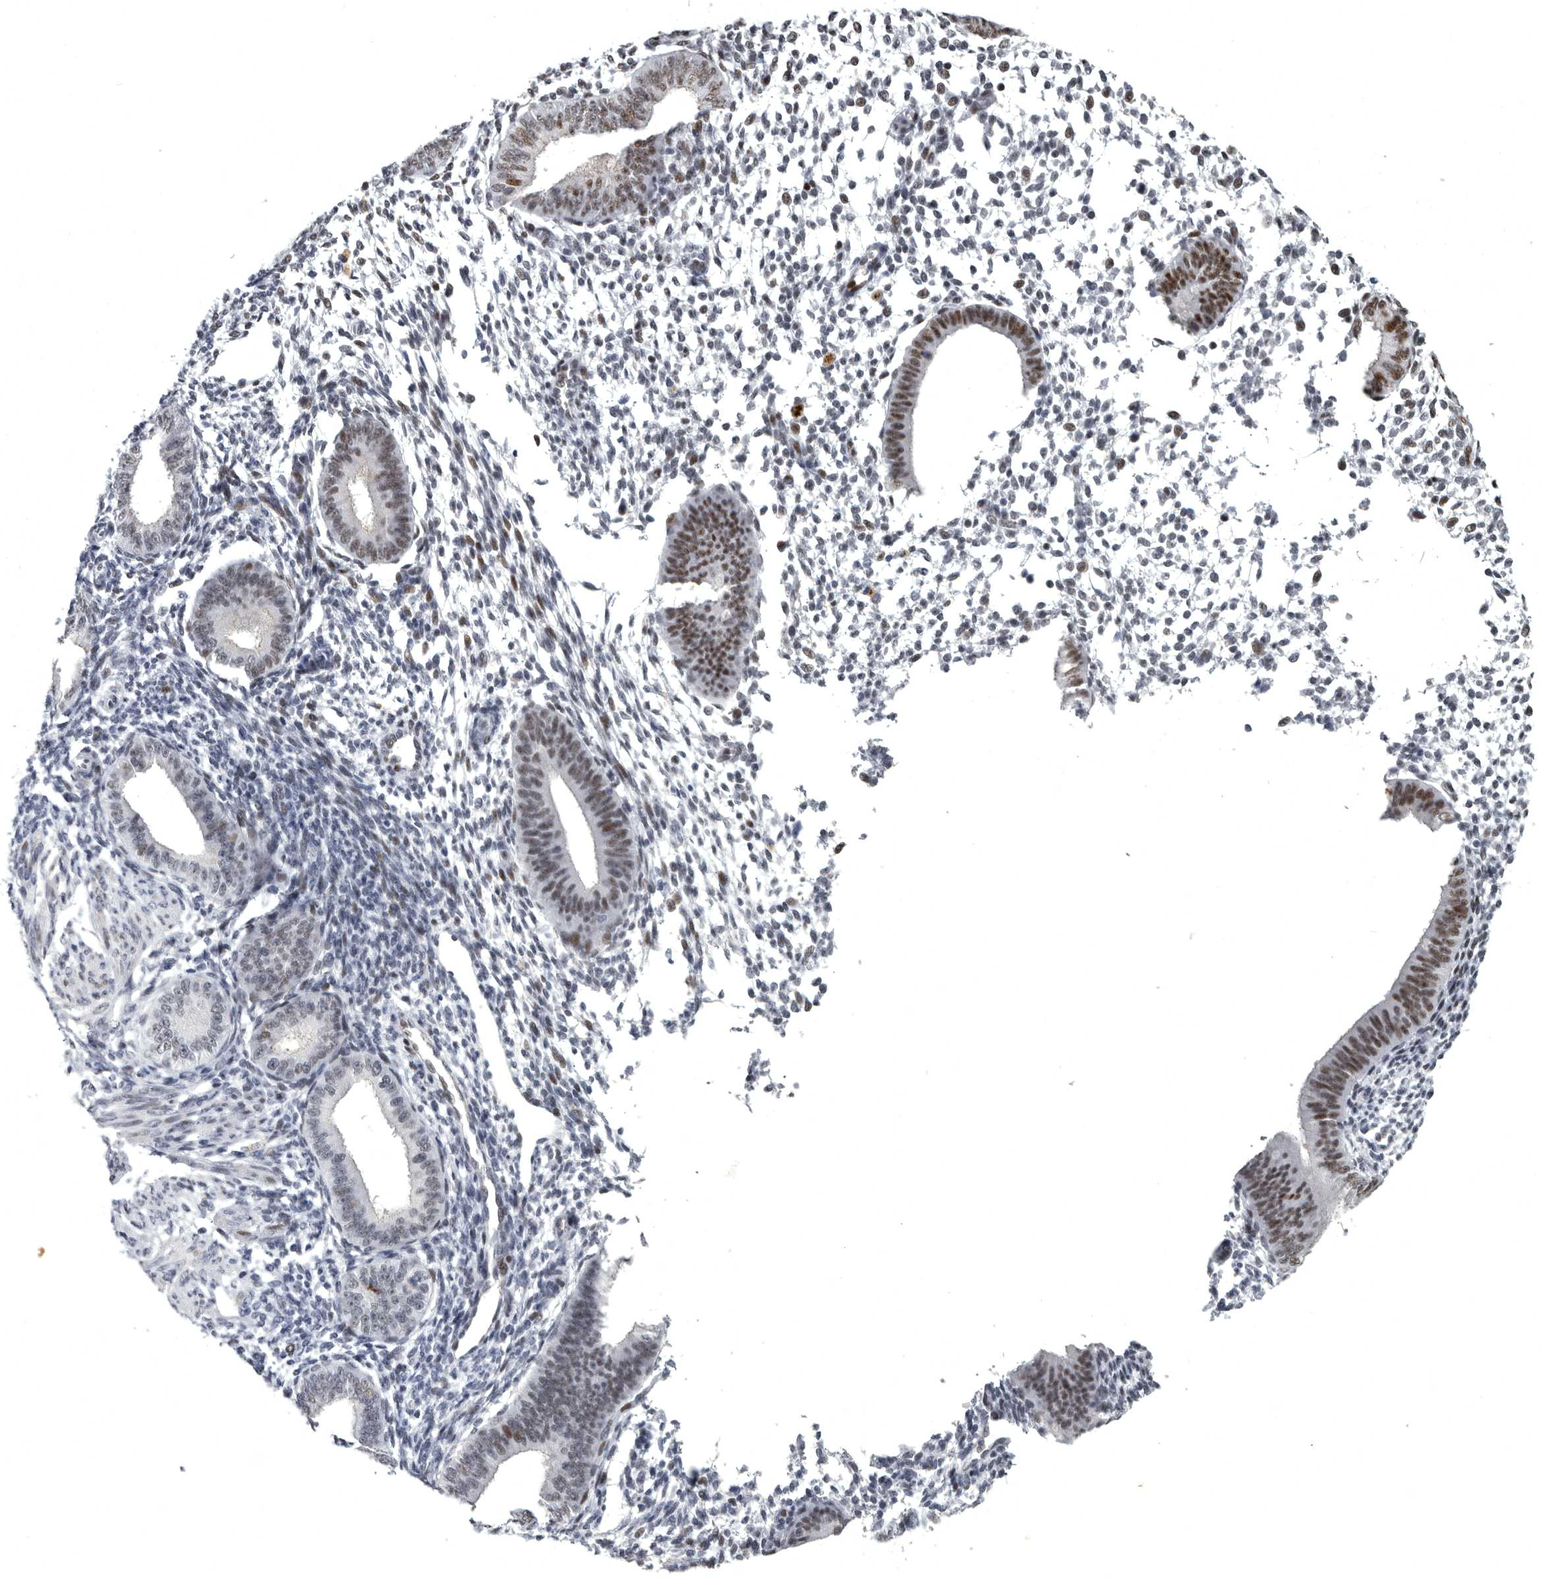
{"staining": {"intensity": "weak", "quantity": "<25%", "location": "nuclear"}, "tissue": "endometrium", "cell_type": "Cells in endometrial stroma", "image_type": "normal", "snomed": [{"axis": "morphology", "description": "Normal tissue, NOS"}, {"axis": "topography", "description": "Uterus"}, {"axis": "topography", "description": "Endometrium"}], "caption": "Immunohistochemistry of unremarkable endometrium demonstrates no staining in cells in endometrial stroma.", "gene": "WRAP73", "patient": {"sex": "female", "age": 48}}